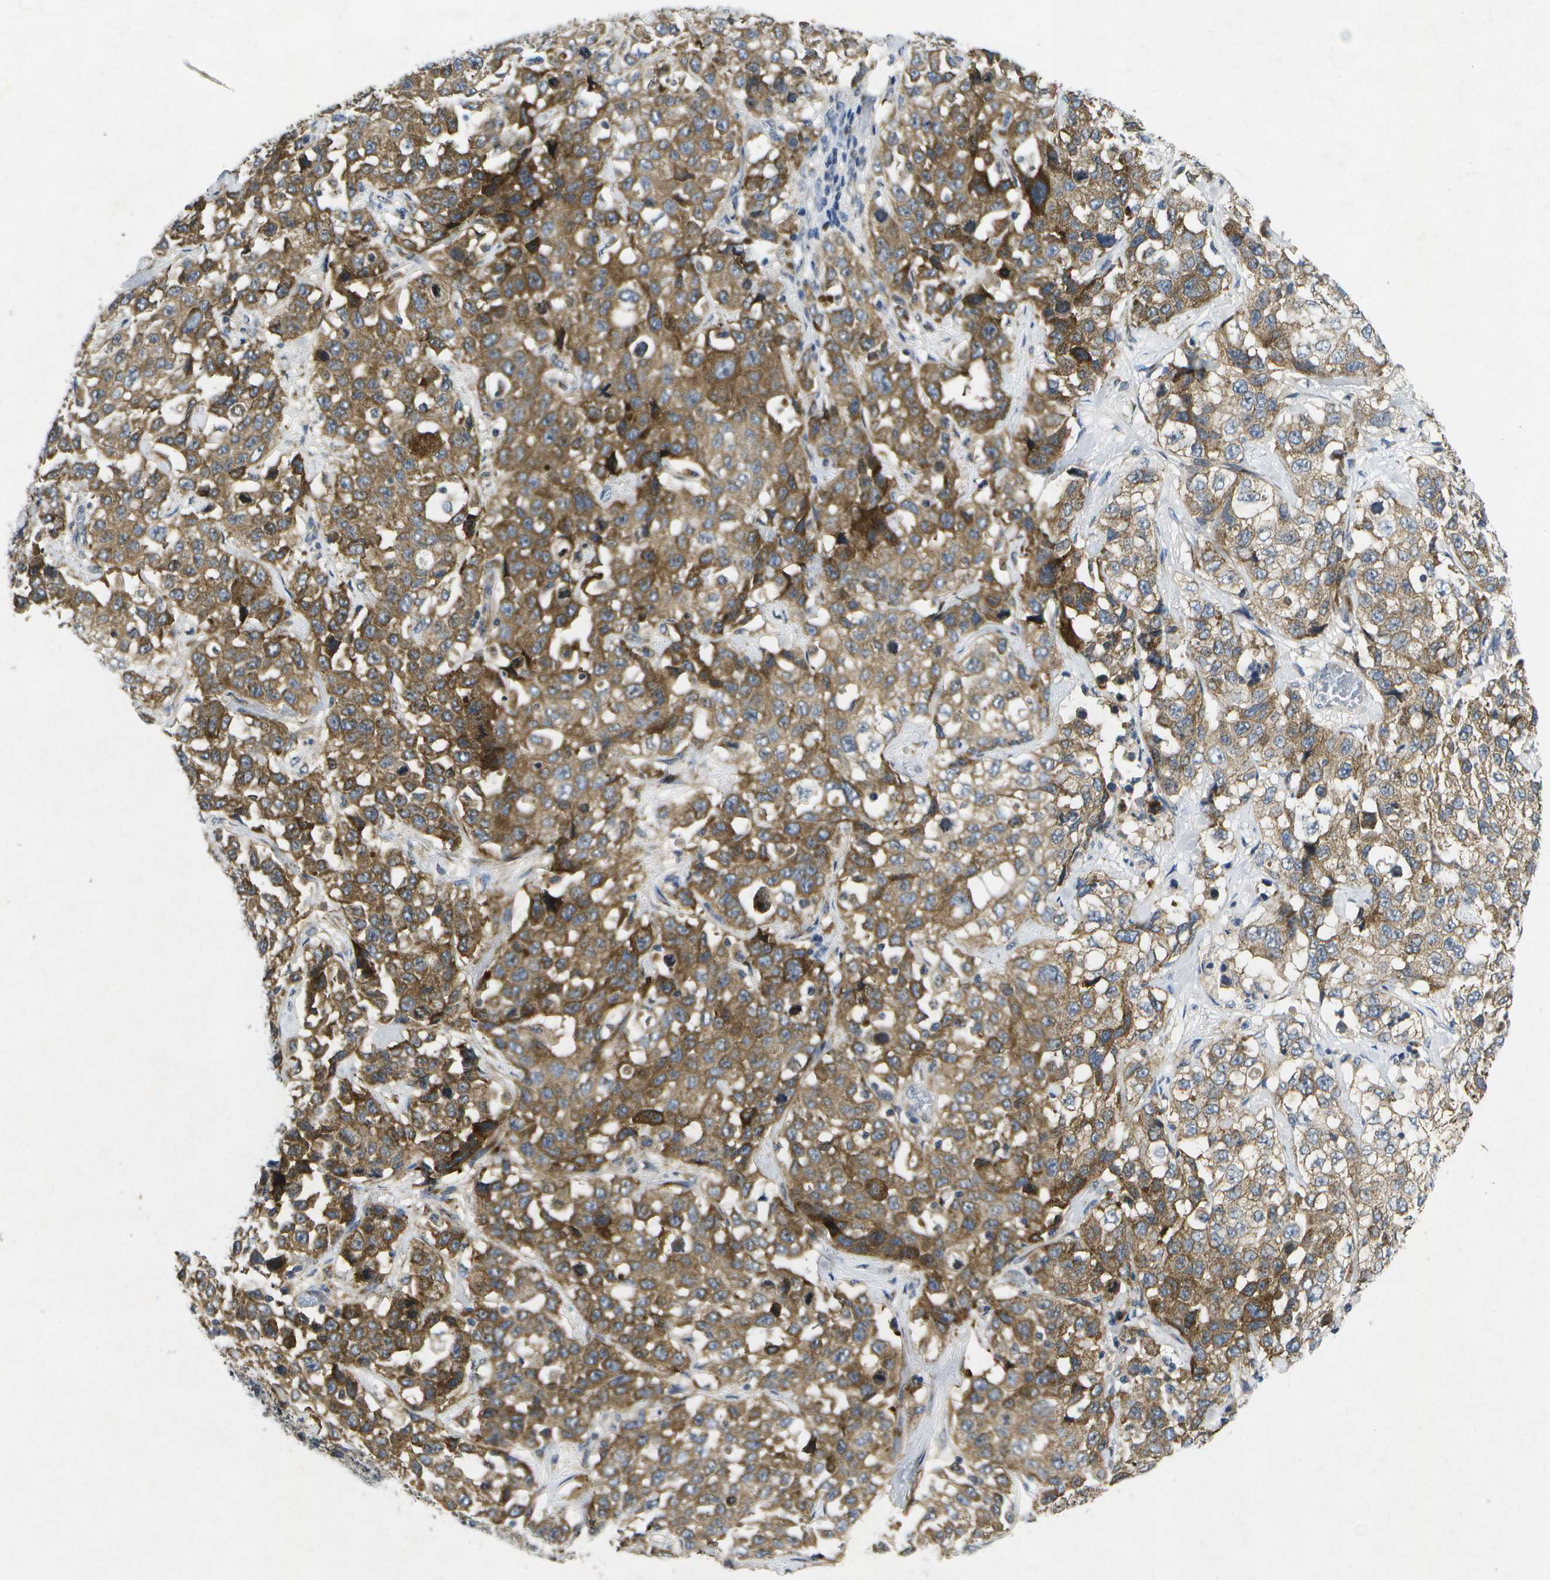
{"staining": {"intensity": "moderate", "quantity": ">75%", "location": "cytoplasmic/membranous"}, "tissue": "stomach cancer", "cell_type": "Tumor cells", "image_type": "cancer", "snomed": [{"axis": "morphology", "description": "Normal tissue, NOS"}, {"axis": "morphology", "description": "Adenocarcinoma, NOS"}, {"axis": "topography", "description": "Stomach"}], "caption": "Moderate cytoplasmic/membranous positivity is present in approximately >75% of tumor cells in stomach cancer (adenocarcinoma).", "gene": "KDELR1", "patient": {"sex": "male", "age": 48}}